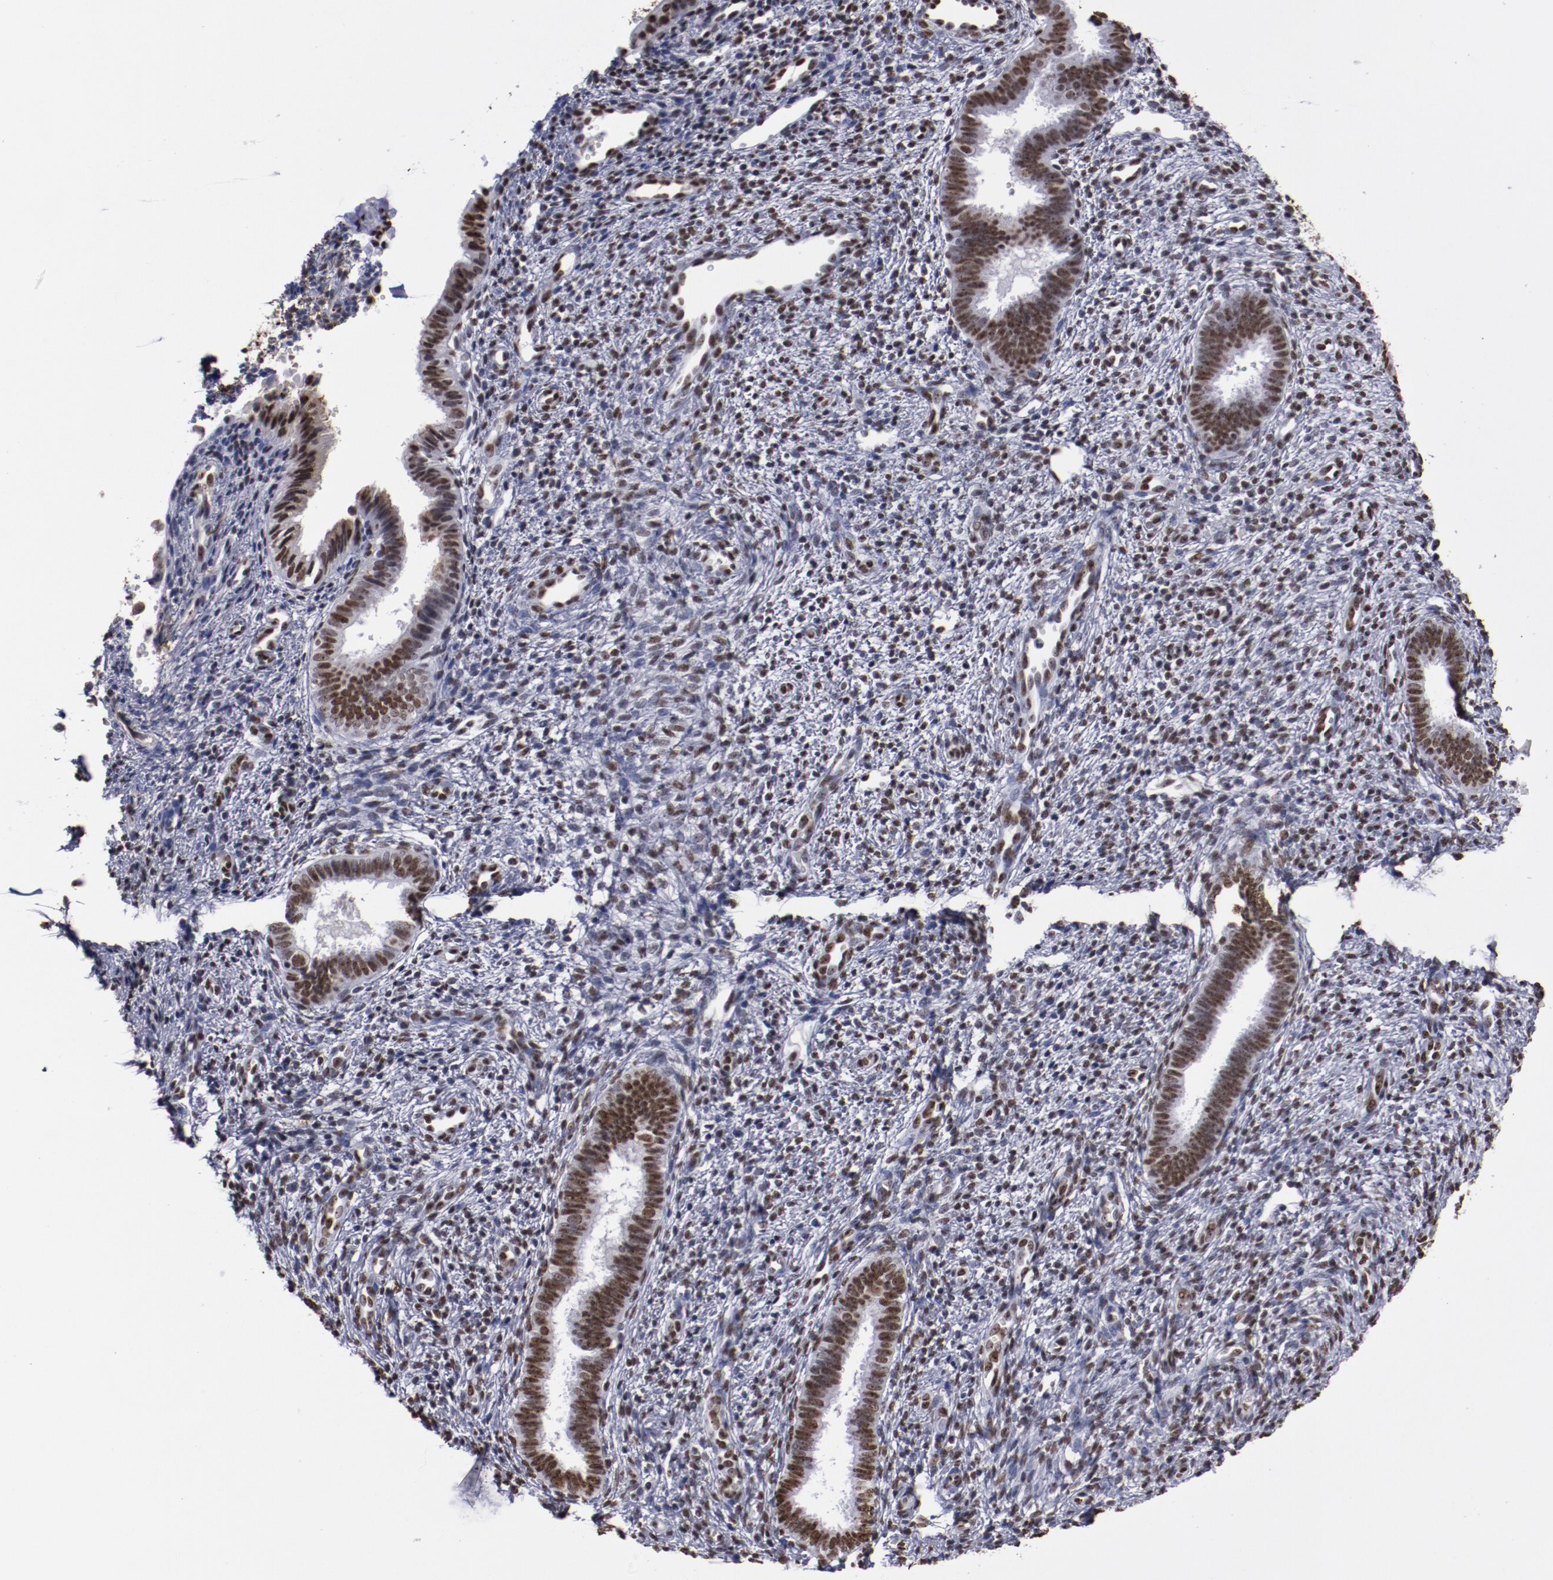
{"staining": {"intensity": "moderate", "quantity": "25%-75%", "location": "nuclear"}, "tissue": "endometrium", "cell_type": "Cells in endometrial stroma", "image_type": "normal", "snomed": [{"axis": "morphology", "description": "Normal tissue, NOS"}, {"axis": "topography", "description": "Endometrium"}], "caption": "This histopathology image shows unremarkable endometrium stained with IHC to label a protein in brown. The nuclear of cells in endometrial stroma show moderate positivity for the protein. Nuclei are counter-stained blue.", "gene": "HNRNPA1L3", "patient": {"sex": "female", "age": 27}}